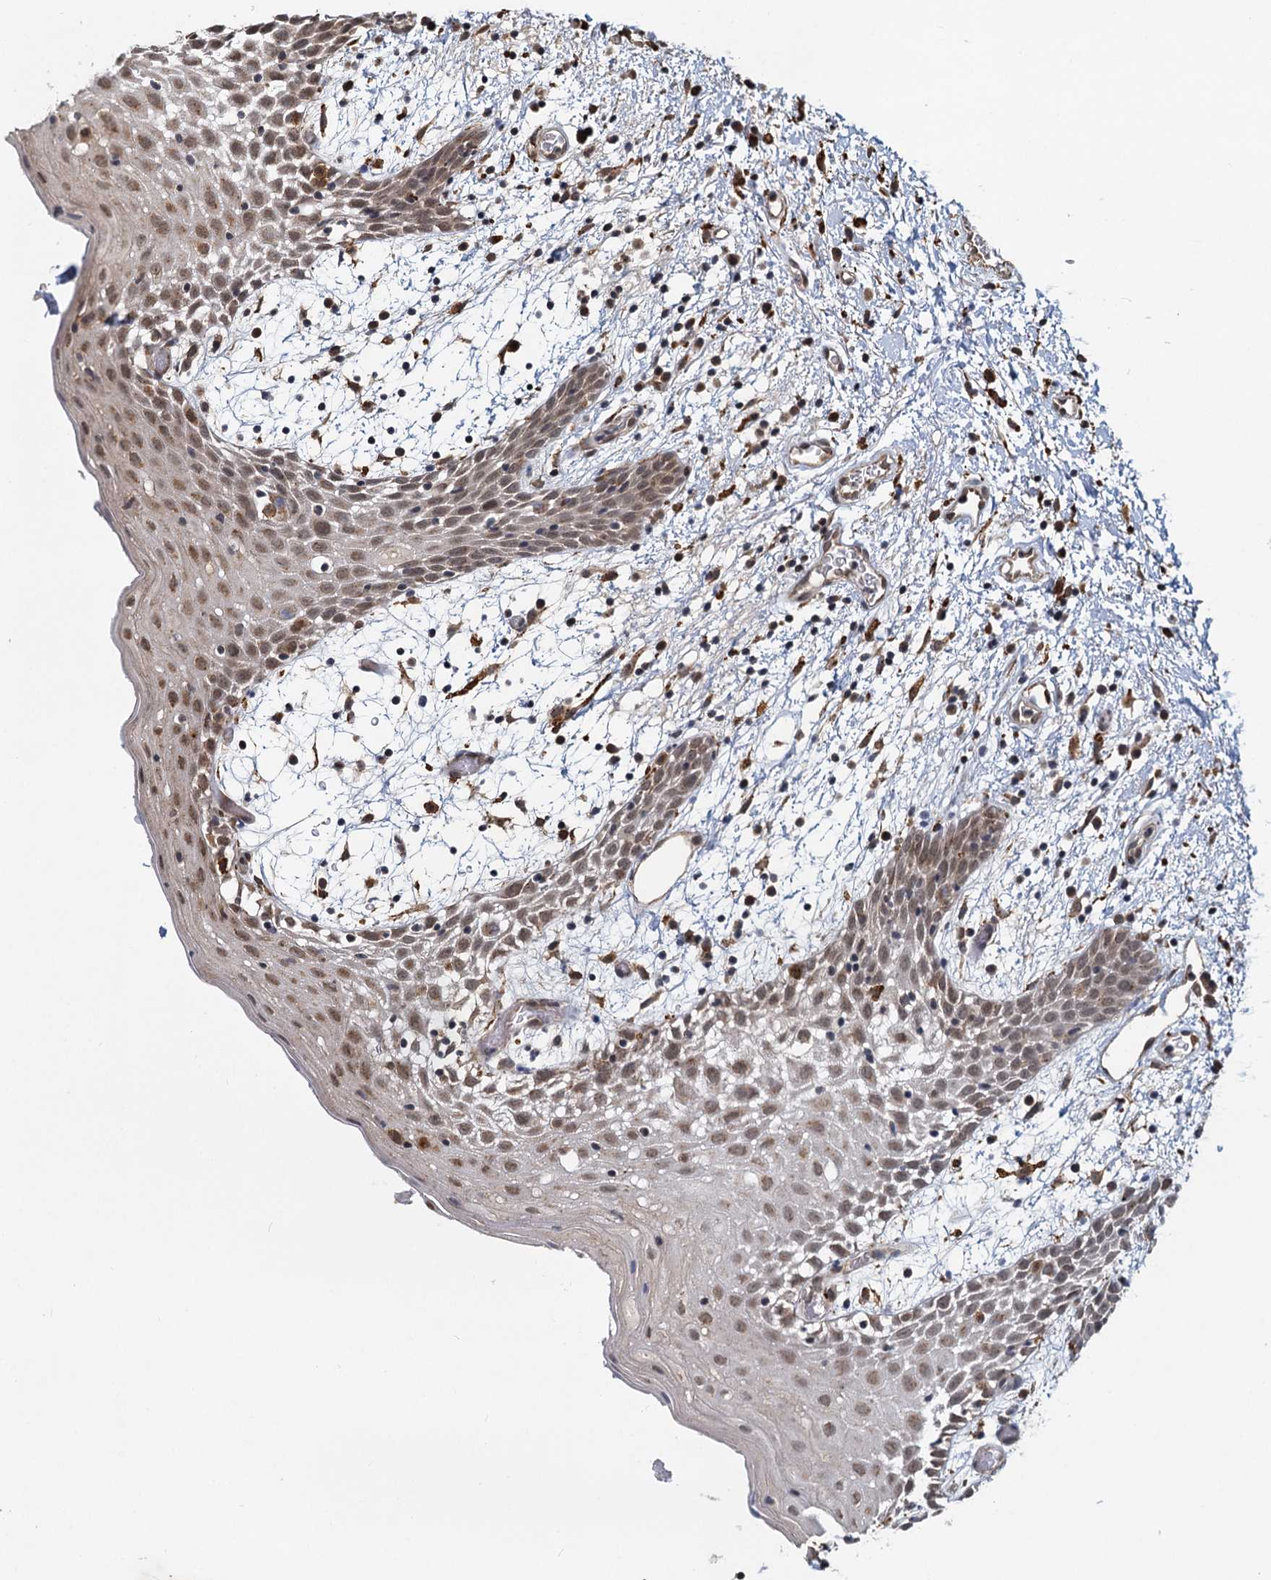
{"staining": {"intensity": "moderate", "quantity": "25%-75%", "location": "nuclear"}, "tissue": "oral mucosa", "cell_type": "Squamous epithelial cells", "image_type": "normal", "snomed": [{"axis": "morphology", "description": "Normal tissue, NOS"}, {"axis": "topography", "description": "Skeletal muscle"}, {"axis": "topography", "description": "Oral tissue"}, {"axis": "topography", "description": "Salivary gland"}, {"axis": "topography", "description": "Peripheral nerve tissue"}], "caption": "Moderate nuclear protein positivity is seen in about 25%-75% of squamous epithelial cells in oral mucosa. Nuclei are stained in blue.", "gene": "TRIM23", "patient": {"sex": "male", "age": 54}}